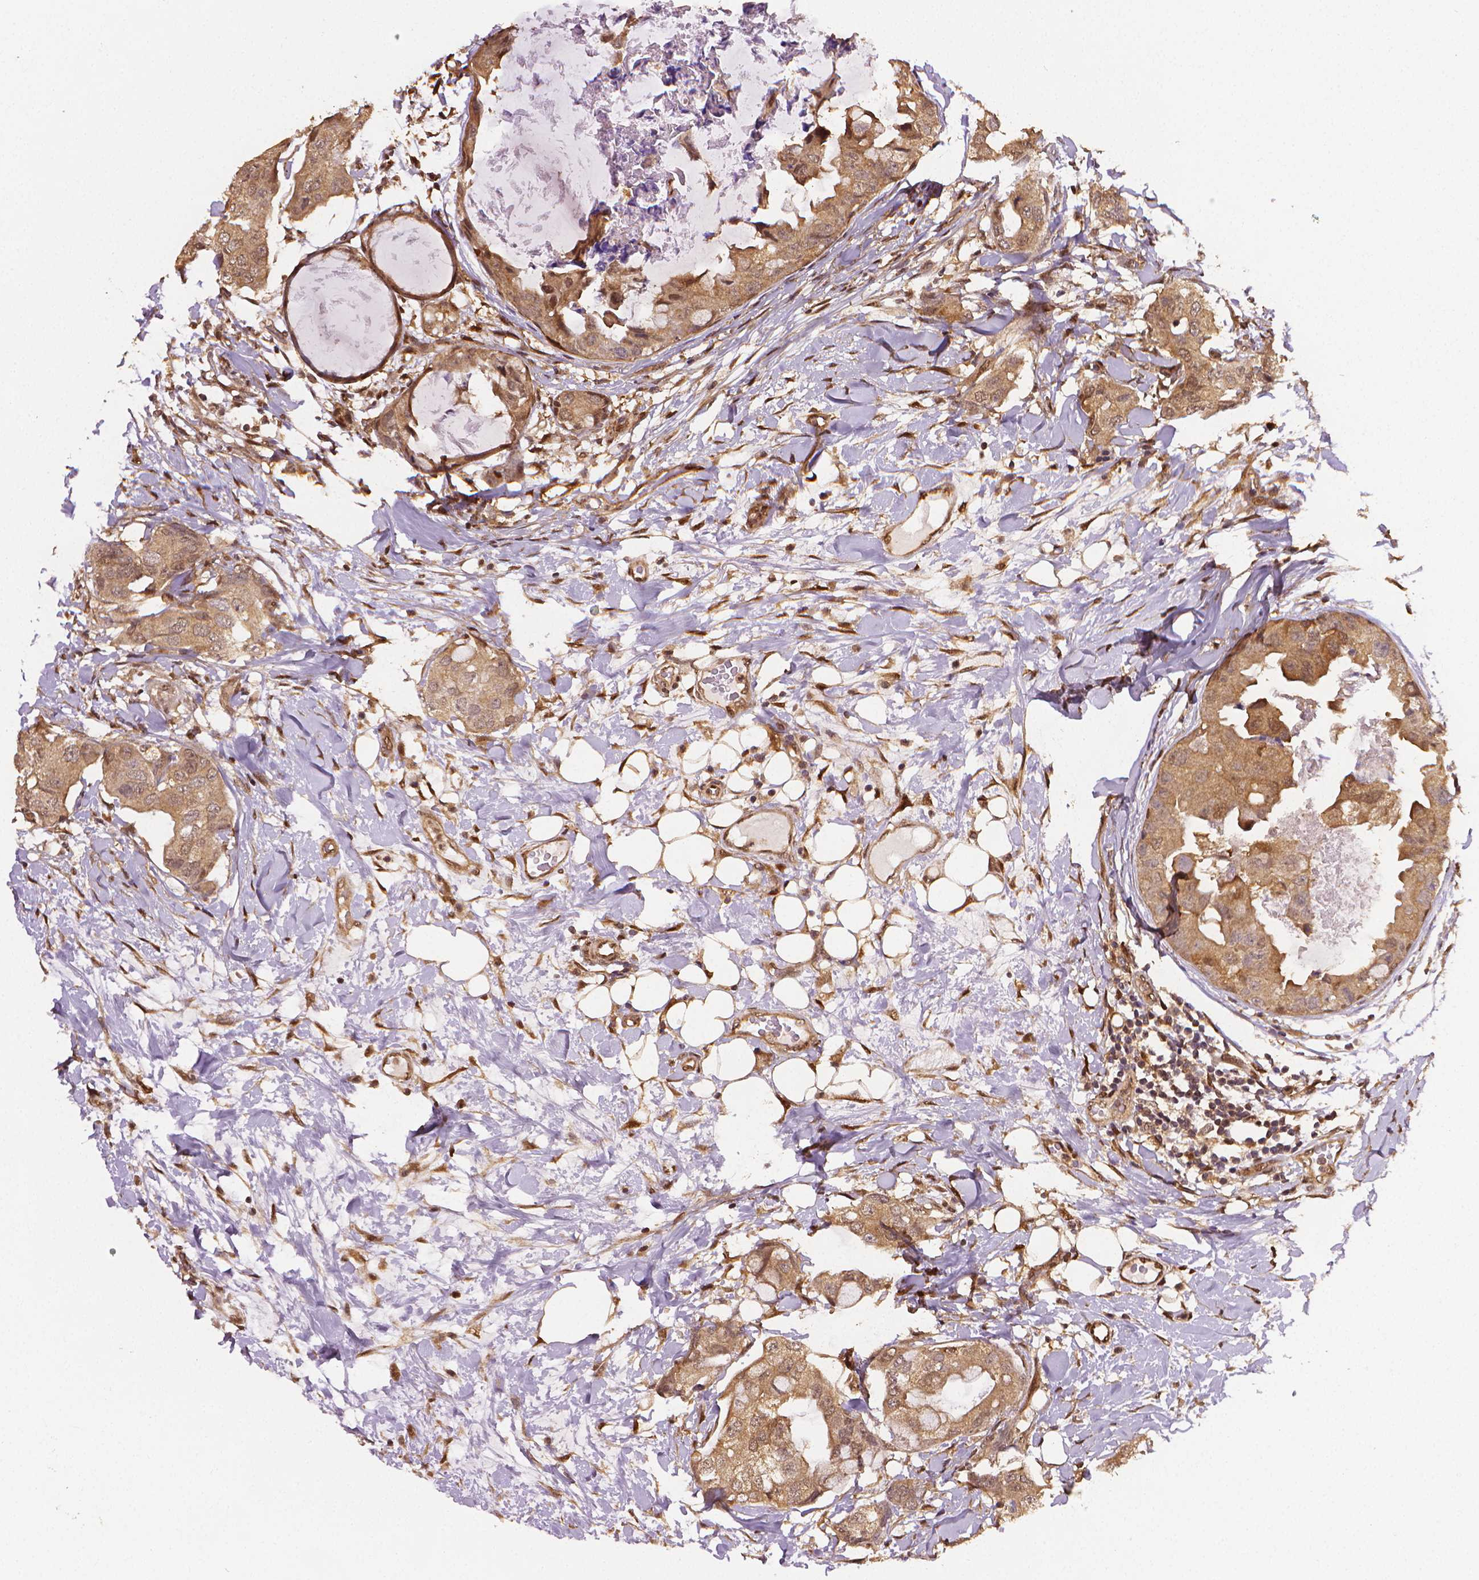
{"staining": {"intensity": "moderate", "quantity": ">75%", "location": "cytoplasmic/membranous"}, "tissue": "breast cancer", "cell_type": "Tumor cells", "image_type": "cancer", "snomed": [{"axis": "morphology", "description": "Normal tissue, NOS"}, {"axis": "morphology", "description": "Duct carcinoma"}, {"axis": "topography", "description": "Breast"}], "caption": "A photomicrograph of human breast cancer stained for a protein shows moderate cytoplasmic/membranous brown staining in tumor cells.", "gene": "STAT3", "patient": {"sex": "female", "age": 40}}